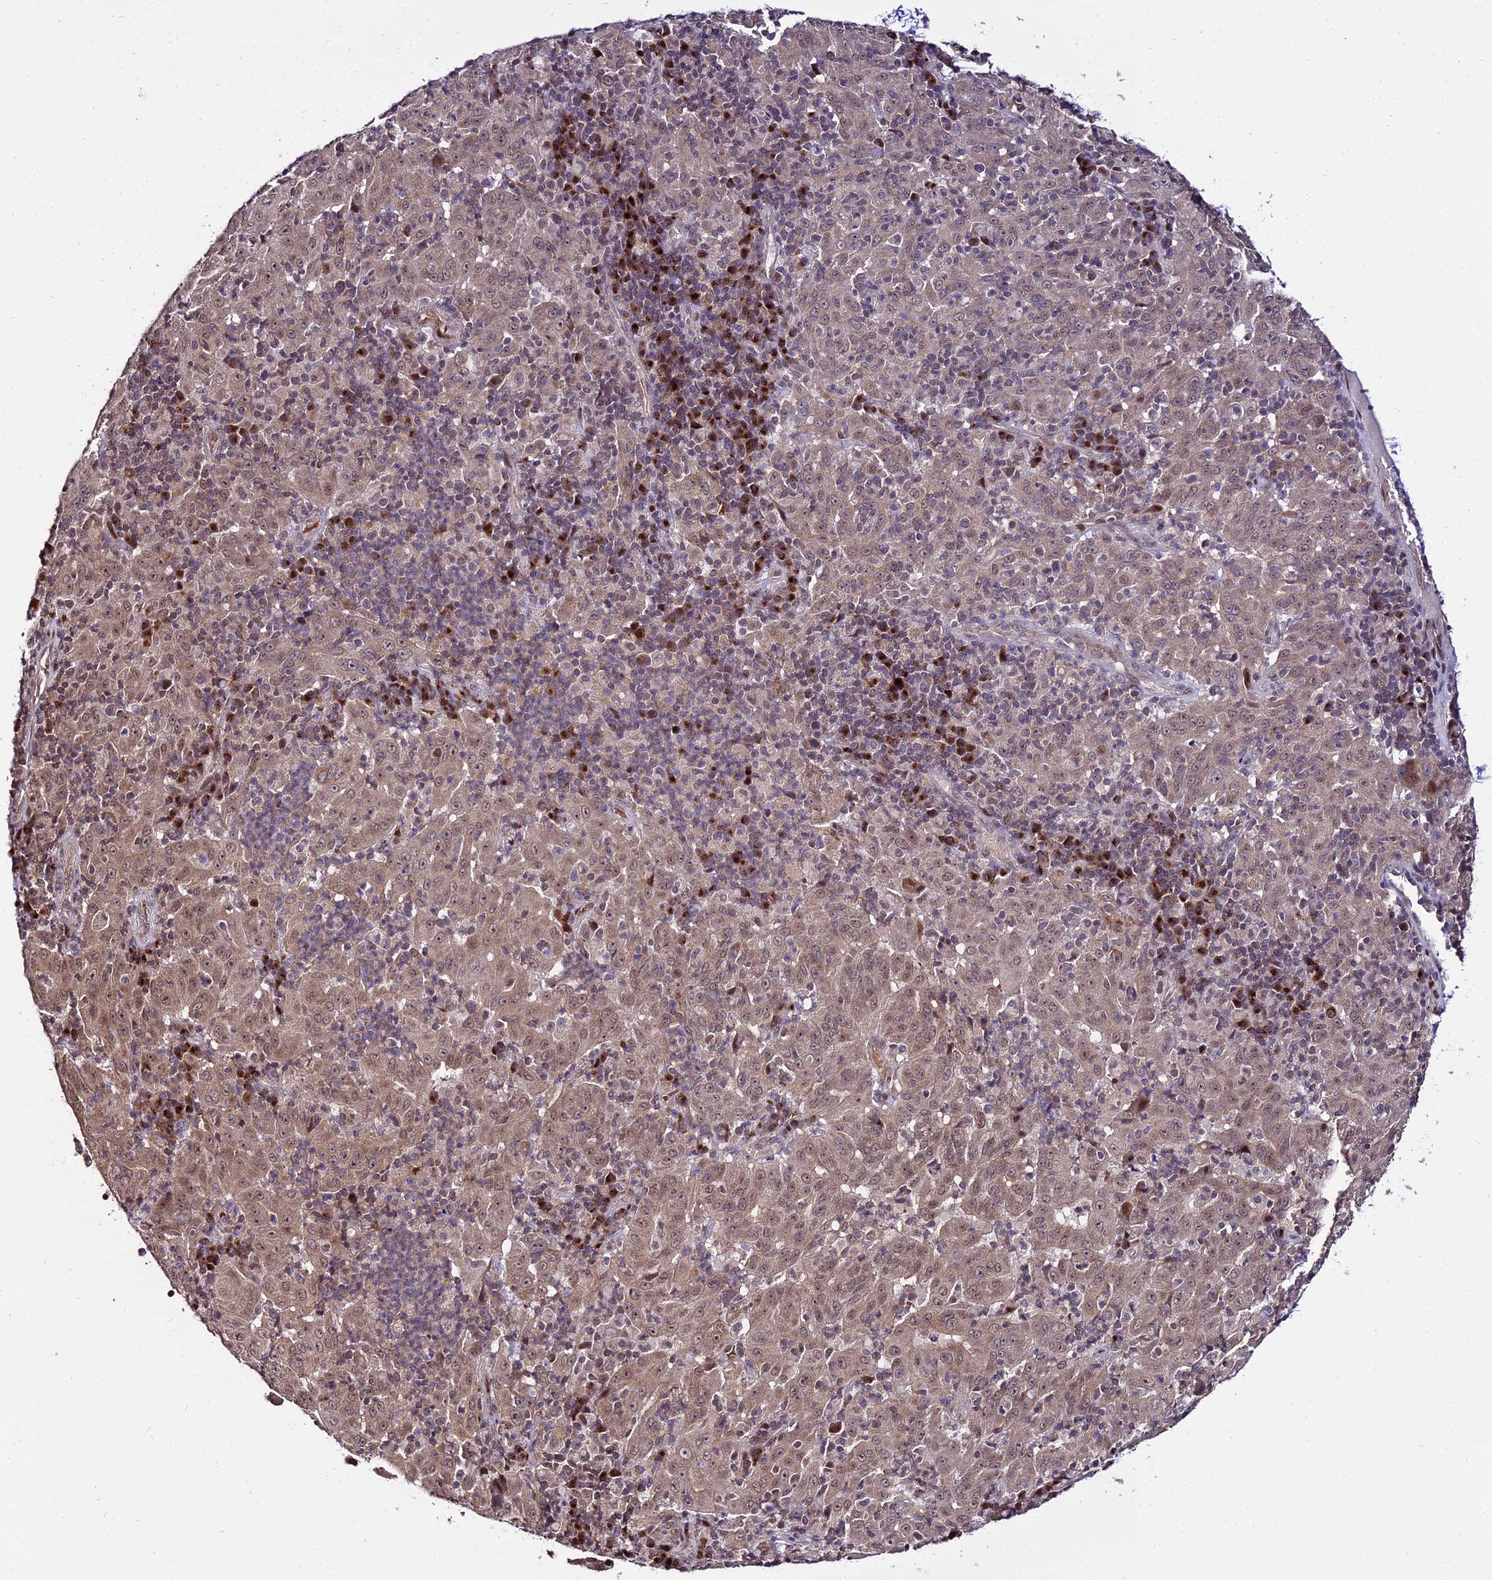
{"staining": {"intensity": "moderate", "quantity": ">75%", "location": "cytoplasmic/membranous,nuclear"}, "tissue": "pancreatic cancer", "cell_type": "Tumor cells", "image_type": "cancer", "snomed": [{"axis": "morphology", "description": "Adenocarcinoma, NOS"}, {"axis": "topography", "description": "Pancreas"}], "caption": "Protein analysis of pancreatic cancer (adenocarcinoma) tissue exhibits moderate cytoplasmic/membranous and nuclear staining in approximately >75% of tumor cells. (brown staining indicates protein expression, while blue staining denotes nuclei).", "gene": "CIB3", "patient": {"sex": "male", "age": 63}}